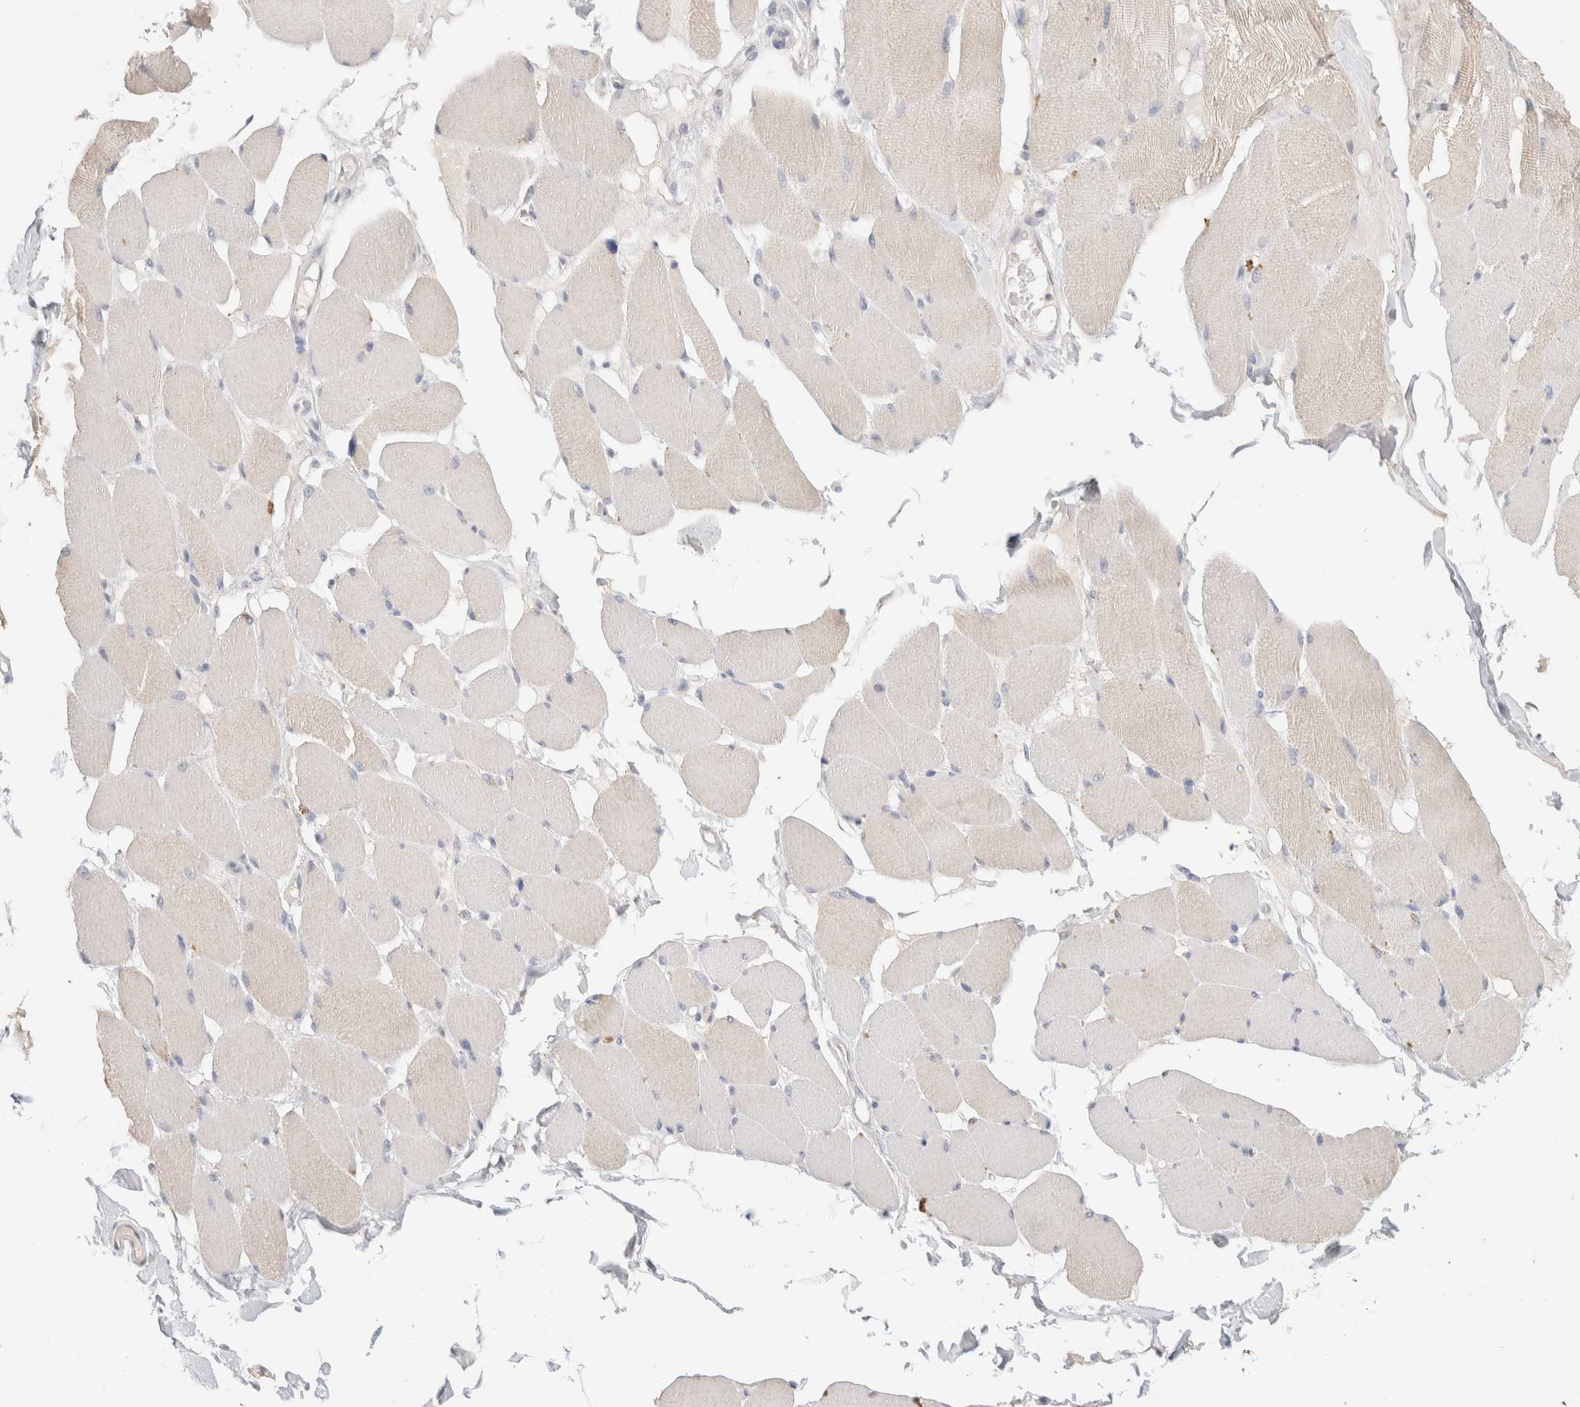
{"staining": {"intensity": "weak", "quantity": "<25%", "location": "cytoplasmic/membranous"}, "tissue": "skeletal muscle", "cell_type": "Myocytes", "image_type": "normal", "snomed": [{"axis": "morphology", "description": "Normal tissue, NOS"}, {"axis": "topography", "description": "Skin"}, {"axis": "topography", "description": "Skeletal muscle"}], "caption": "The histopathology image displays no staining of myocytes in benign skeletal muscle.", "gene": "MPP2", "patient": {"sex": "male", "age": 83}}